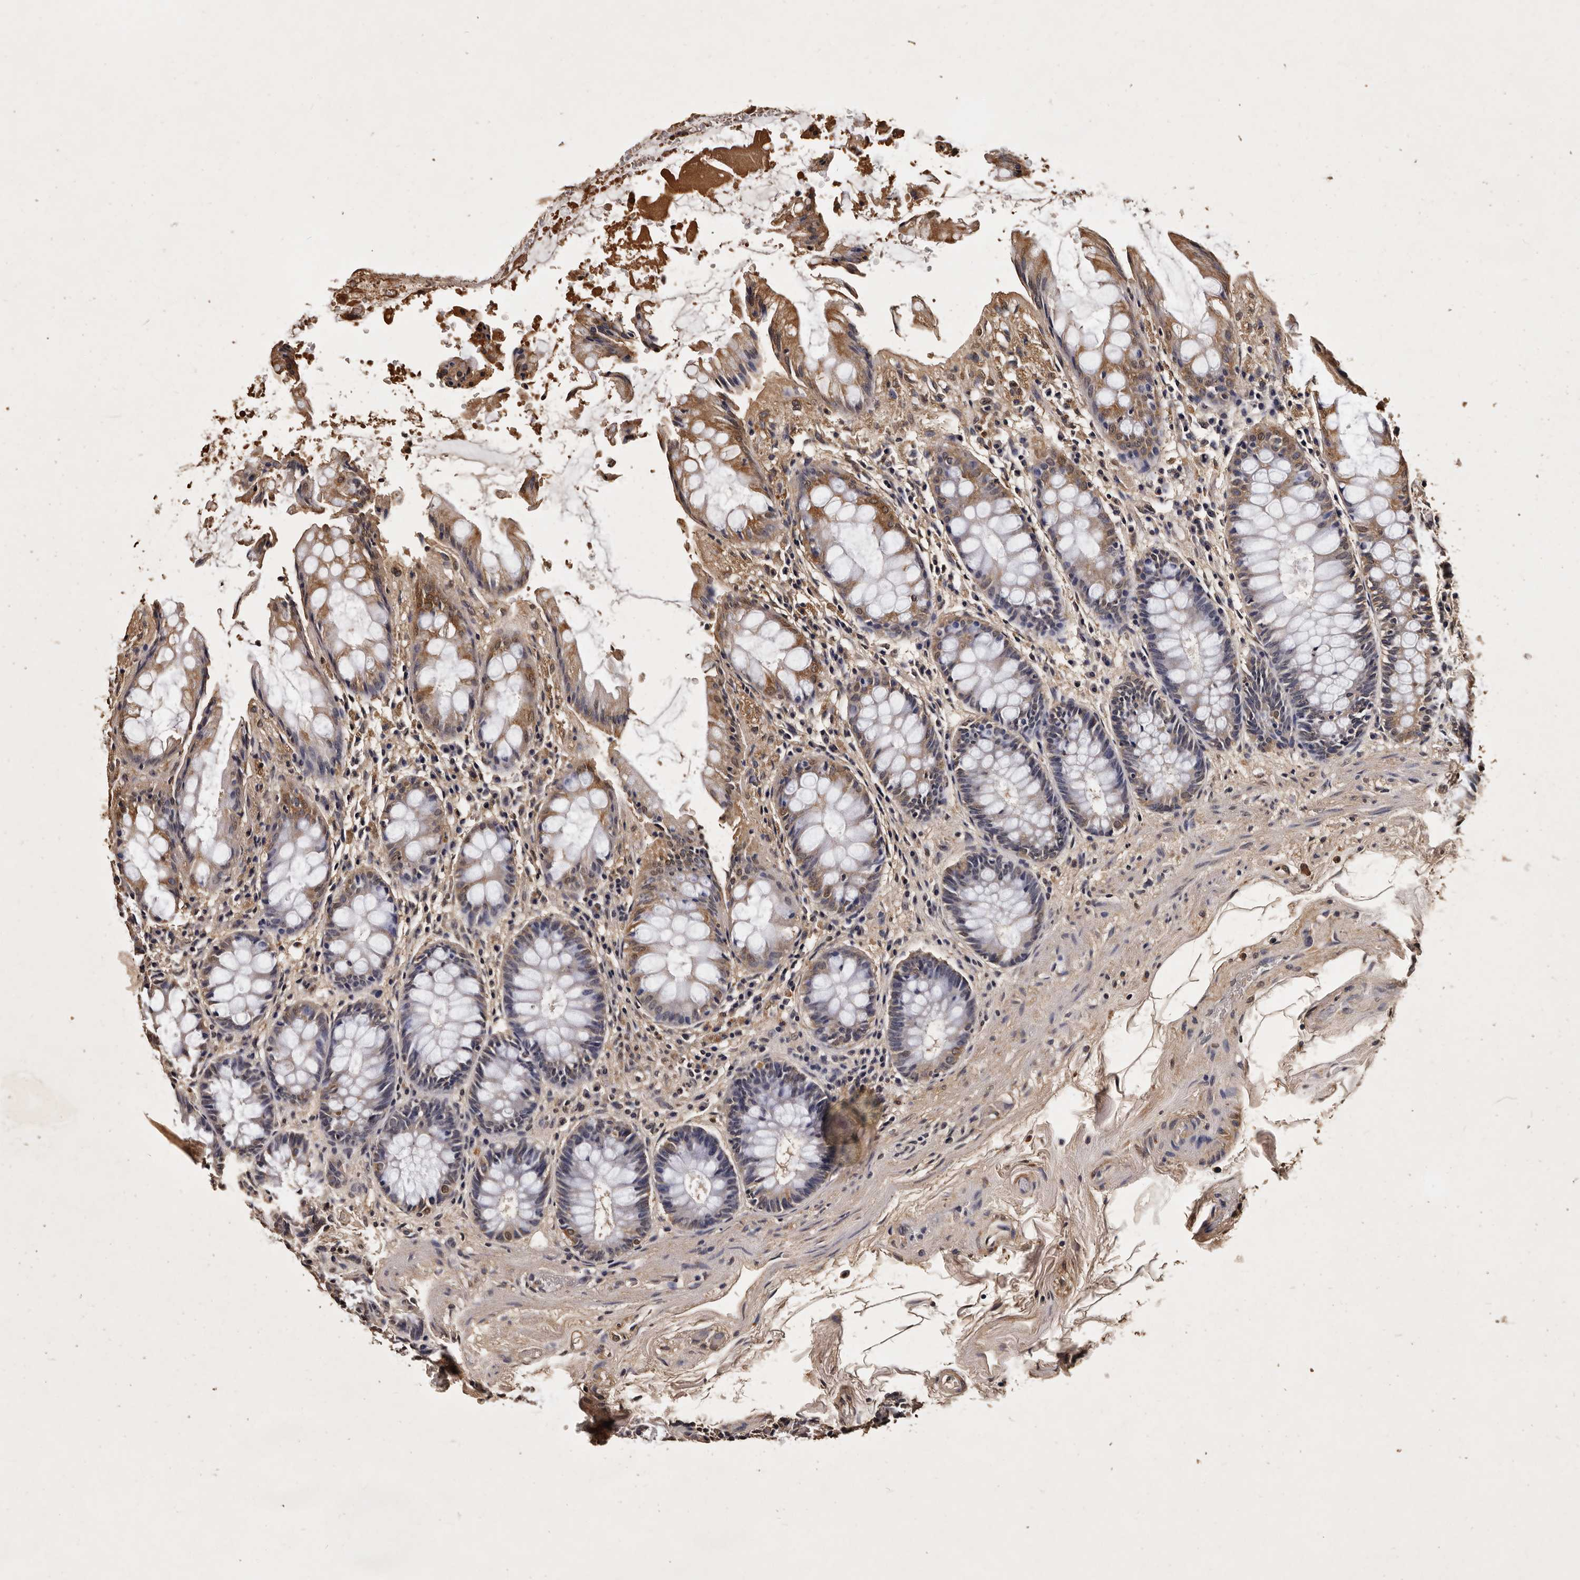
{"staining": {"intensity": "moderate", "quantity": "<25%", "location": "cytoplasmic/membranous"}, "tissue": "rectum", "cell_type": "Glandular cells", "image_type": "normal", "snomed": [{"axis": "morphology", "description": "Normal tissue, NOS"}, {"axis": "topography", "description": "Rectum"}], "caption": "Protein expression analysis of benign rectum displays moderate cytoplasmic/membranous positivity in approximately <25% of glandular cells.", "gene": "PARS2", "patient": {"sex": "male", "age": 64}}